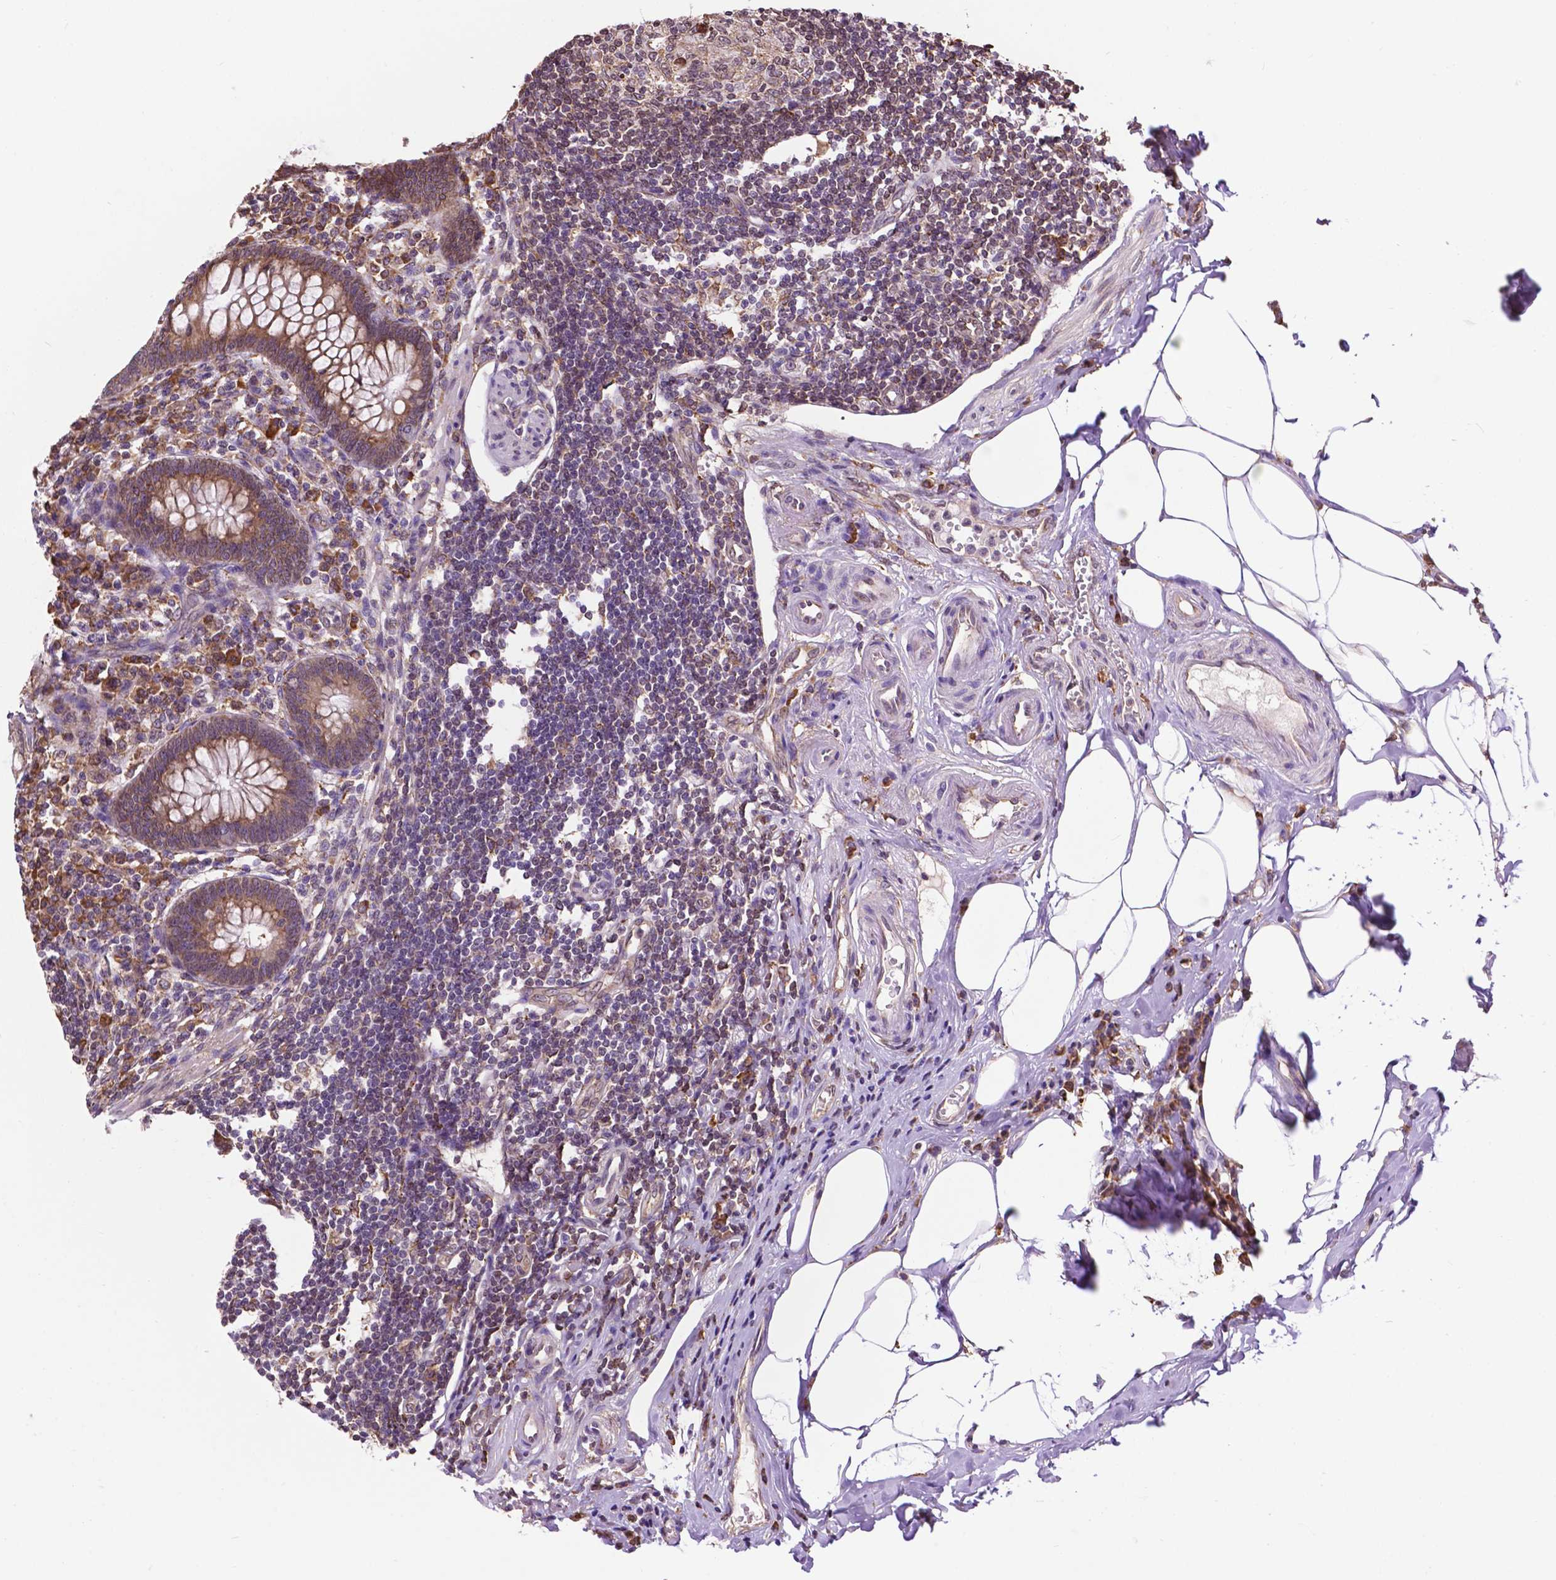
{"staining": {"intensity": "strong", "quantity": ">75%", "location": "cytoplasmic/membranous"}, "tissue": "appendix", "cell_type": "Glandular cells", "image_type": "normal", "snomed": [{"axis": "morphology", "description": "Normal tissue, NOS"}, {"axis": "topography", "description": "Appendix"}], "caption": "An immunohistochemistry (IHC) photomicrograph of benign tissue is shown. Protein staining in brown highlights strong cytoplasmic/membranous positivity in appendix within glandular cells. The staining was performed using DAB (3,3'-diaminobenzidine), with brown indicating positive protein expression. Nuclei are stained blue with hematoxylin.", "gene": "GANAB", "patient": {"sex": "female", "age": 57}}